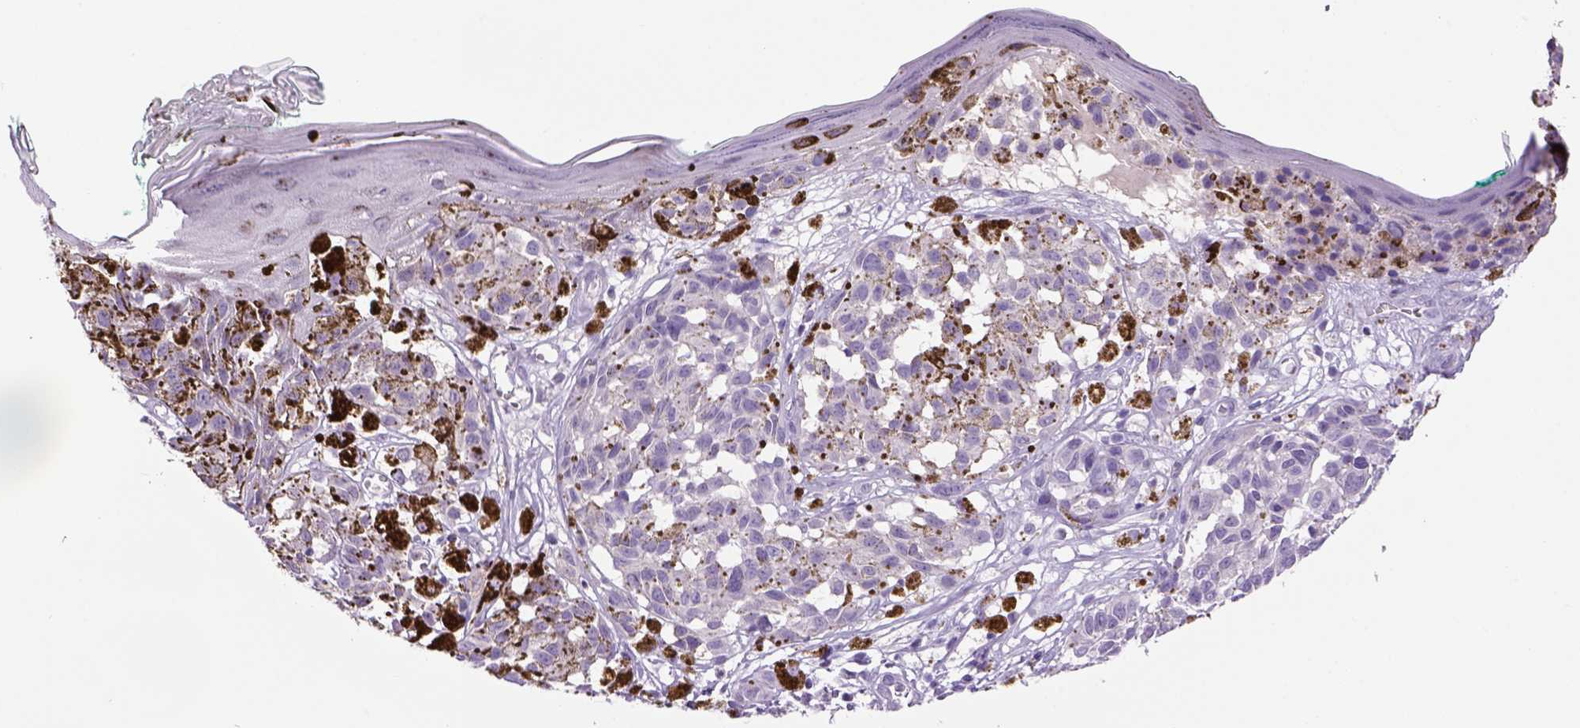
{"staining": {"intensity": "negative", "quantity": "none", "location": "none"}, "tissue": "melanoma", "cell_type": "Tumor cells", "image_type": "cancer", "snomed": [{"axis": "morphology", "description": "Malignant melanoma, NOS"}, {"axis": "topography", "description": "Skin"}], "caption": "Immunohistochemistry image of neoplastic tissue: melanoma stained with DAB shows no significant protein staining in tumor cells.", "gene": "DBH", "patient": {"sex": "female", "age": 38}}